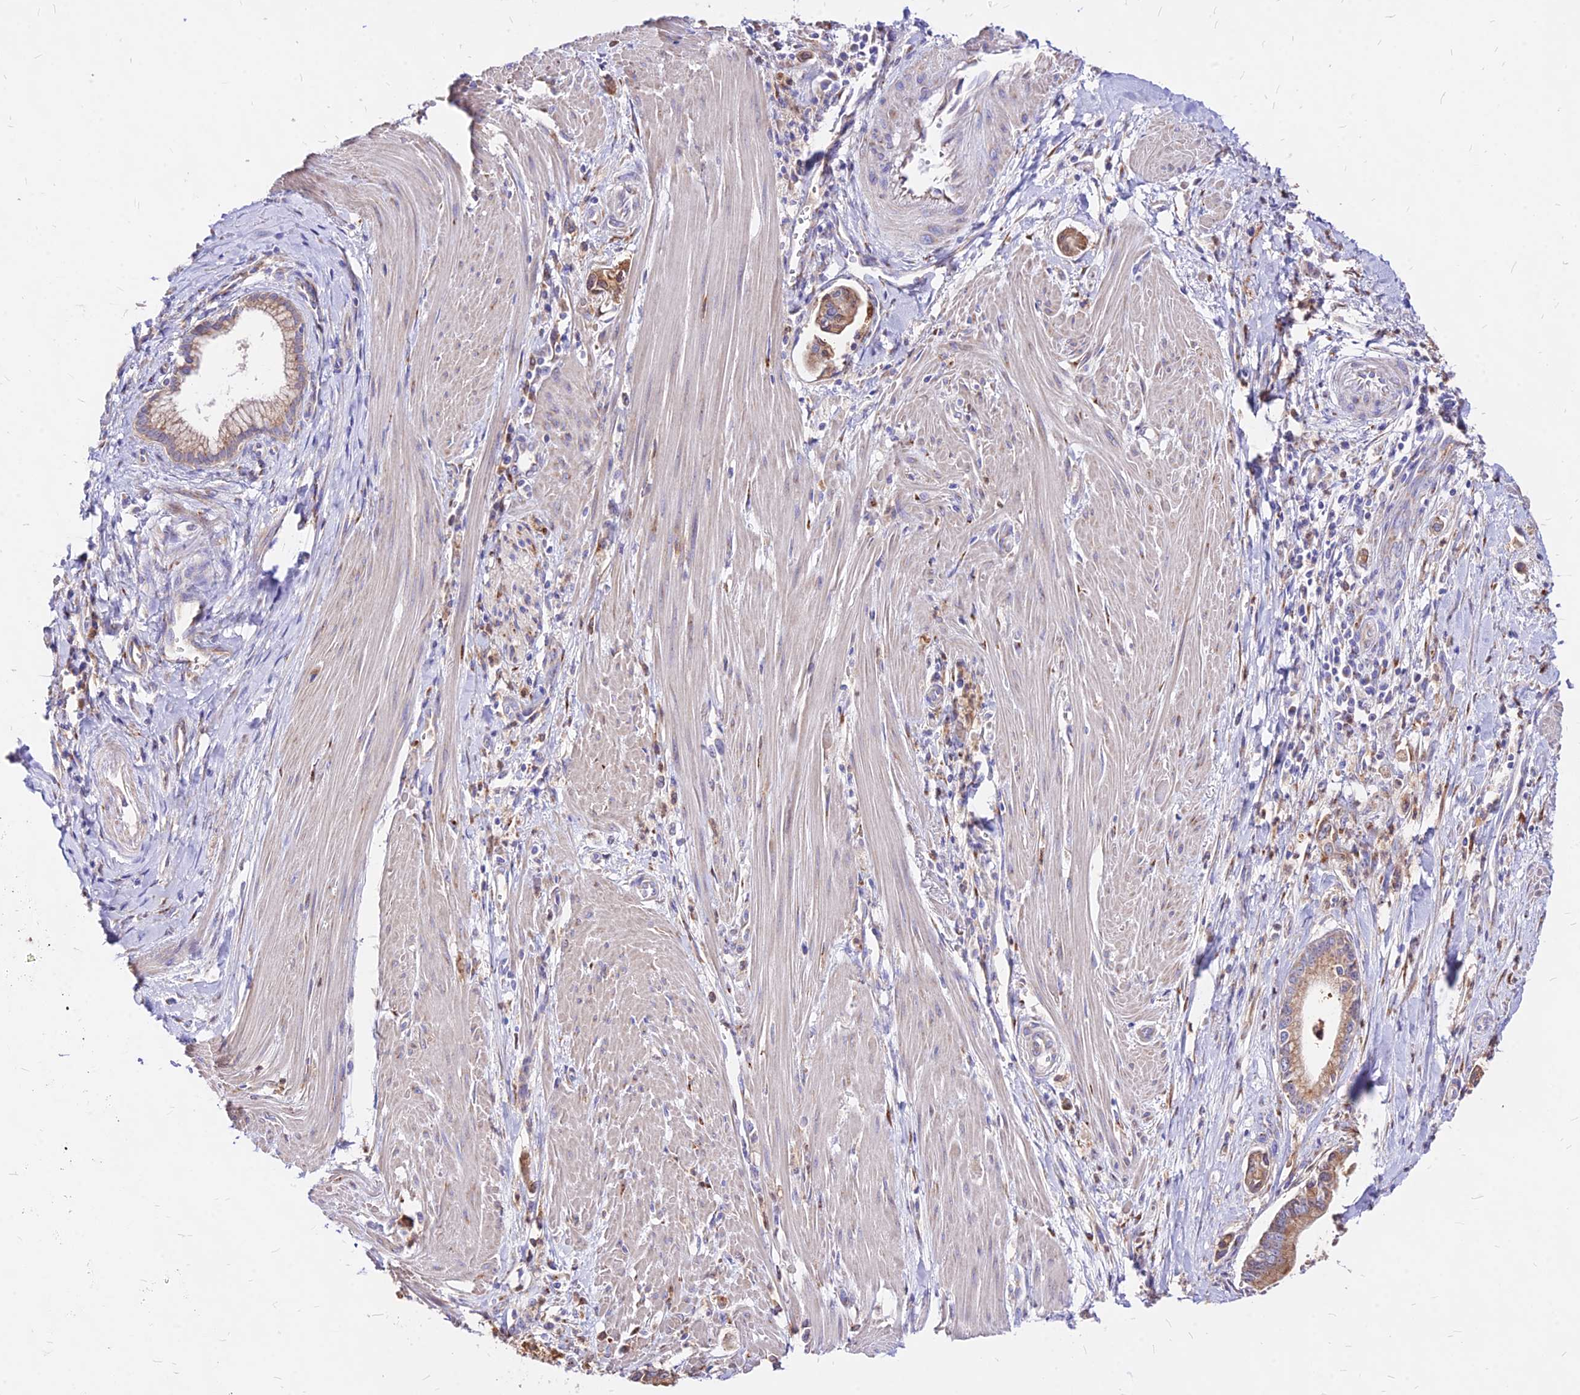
{"staining": {"intensity": "moderate", "quantity": ">75%", "location": "cytoplasmic/membranous"}, "tissue": "pancreatic cancer", "cell_type": "Tumor cells", "image_type": "cancer", "snomed": [{"axis": "morphology", "description": "Adenocarcinoma, NOS"}, {"axis": "topography", "description": "Pancreas"}], "caption": "About >75% of tumor cells in pancreatic adenocarcinoma show moderate cytoplasmic/membranous protein staining as visualized by brown immunohistochemical staining.", "gene": "MRPL3", "patient": {"sex": "male", "age": 78}}